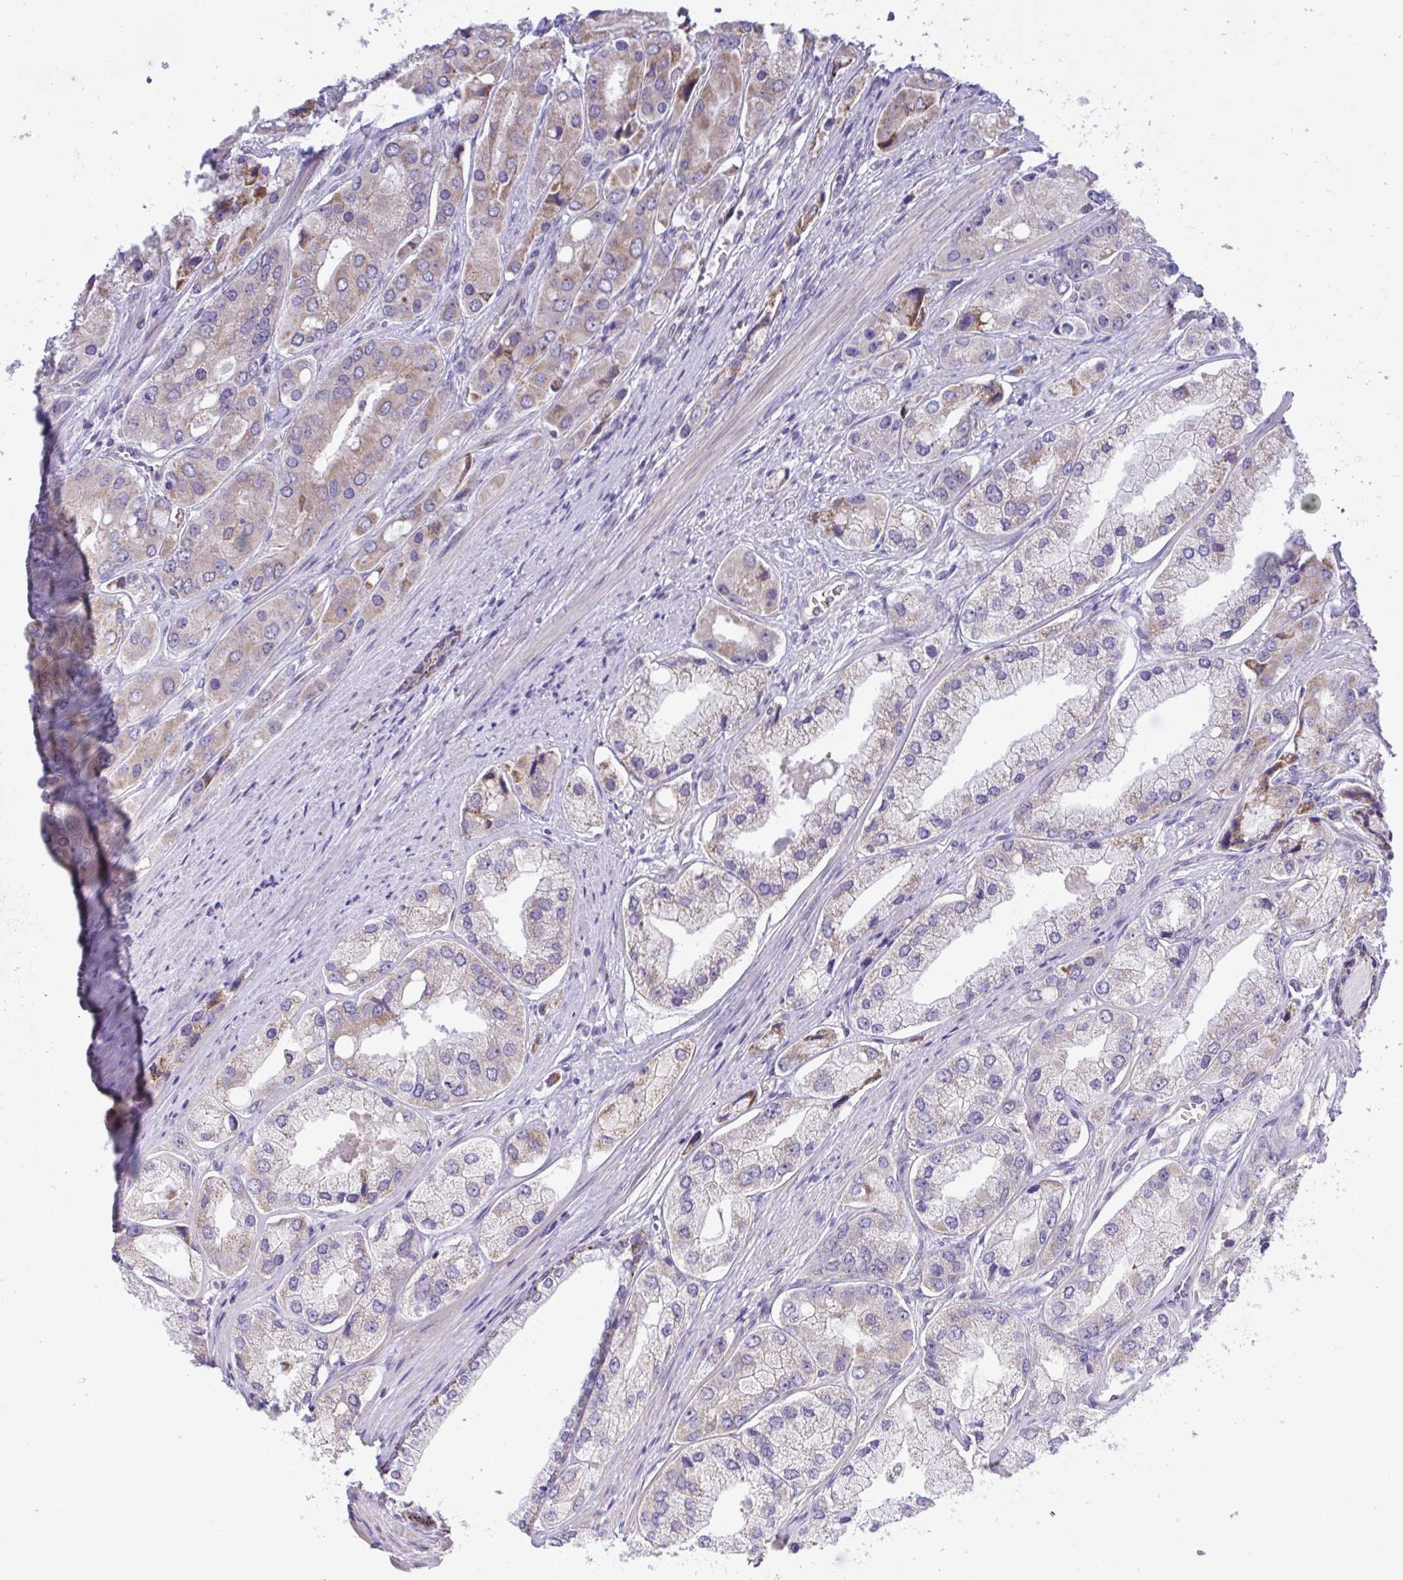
{"staining": {"intensity": "moderate", "quantity": "25%-75%", "location": "cytoplasmic/membranous"}, "tissue": "prostate cancer", "cell_type": "Tumor cells", "image_type": "cancer", "snomed": [{"axis": "morphology", "description": "Adenocarcinoma, Low grade"}, {"axis": "topography", "description": "Prostate"}], "caption": "Human prostate low-grade adenocarcinoma stained with a protein marker exhibits moderate staining in tumor cells.", "gene": "XAF1", "patient": {"sex": "male", "age": 69}}